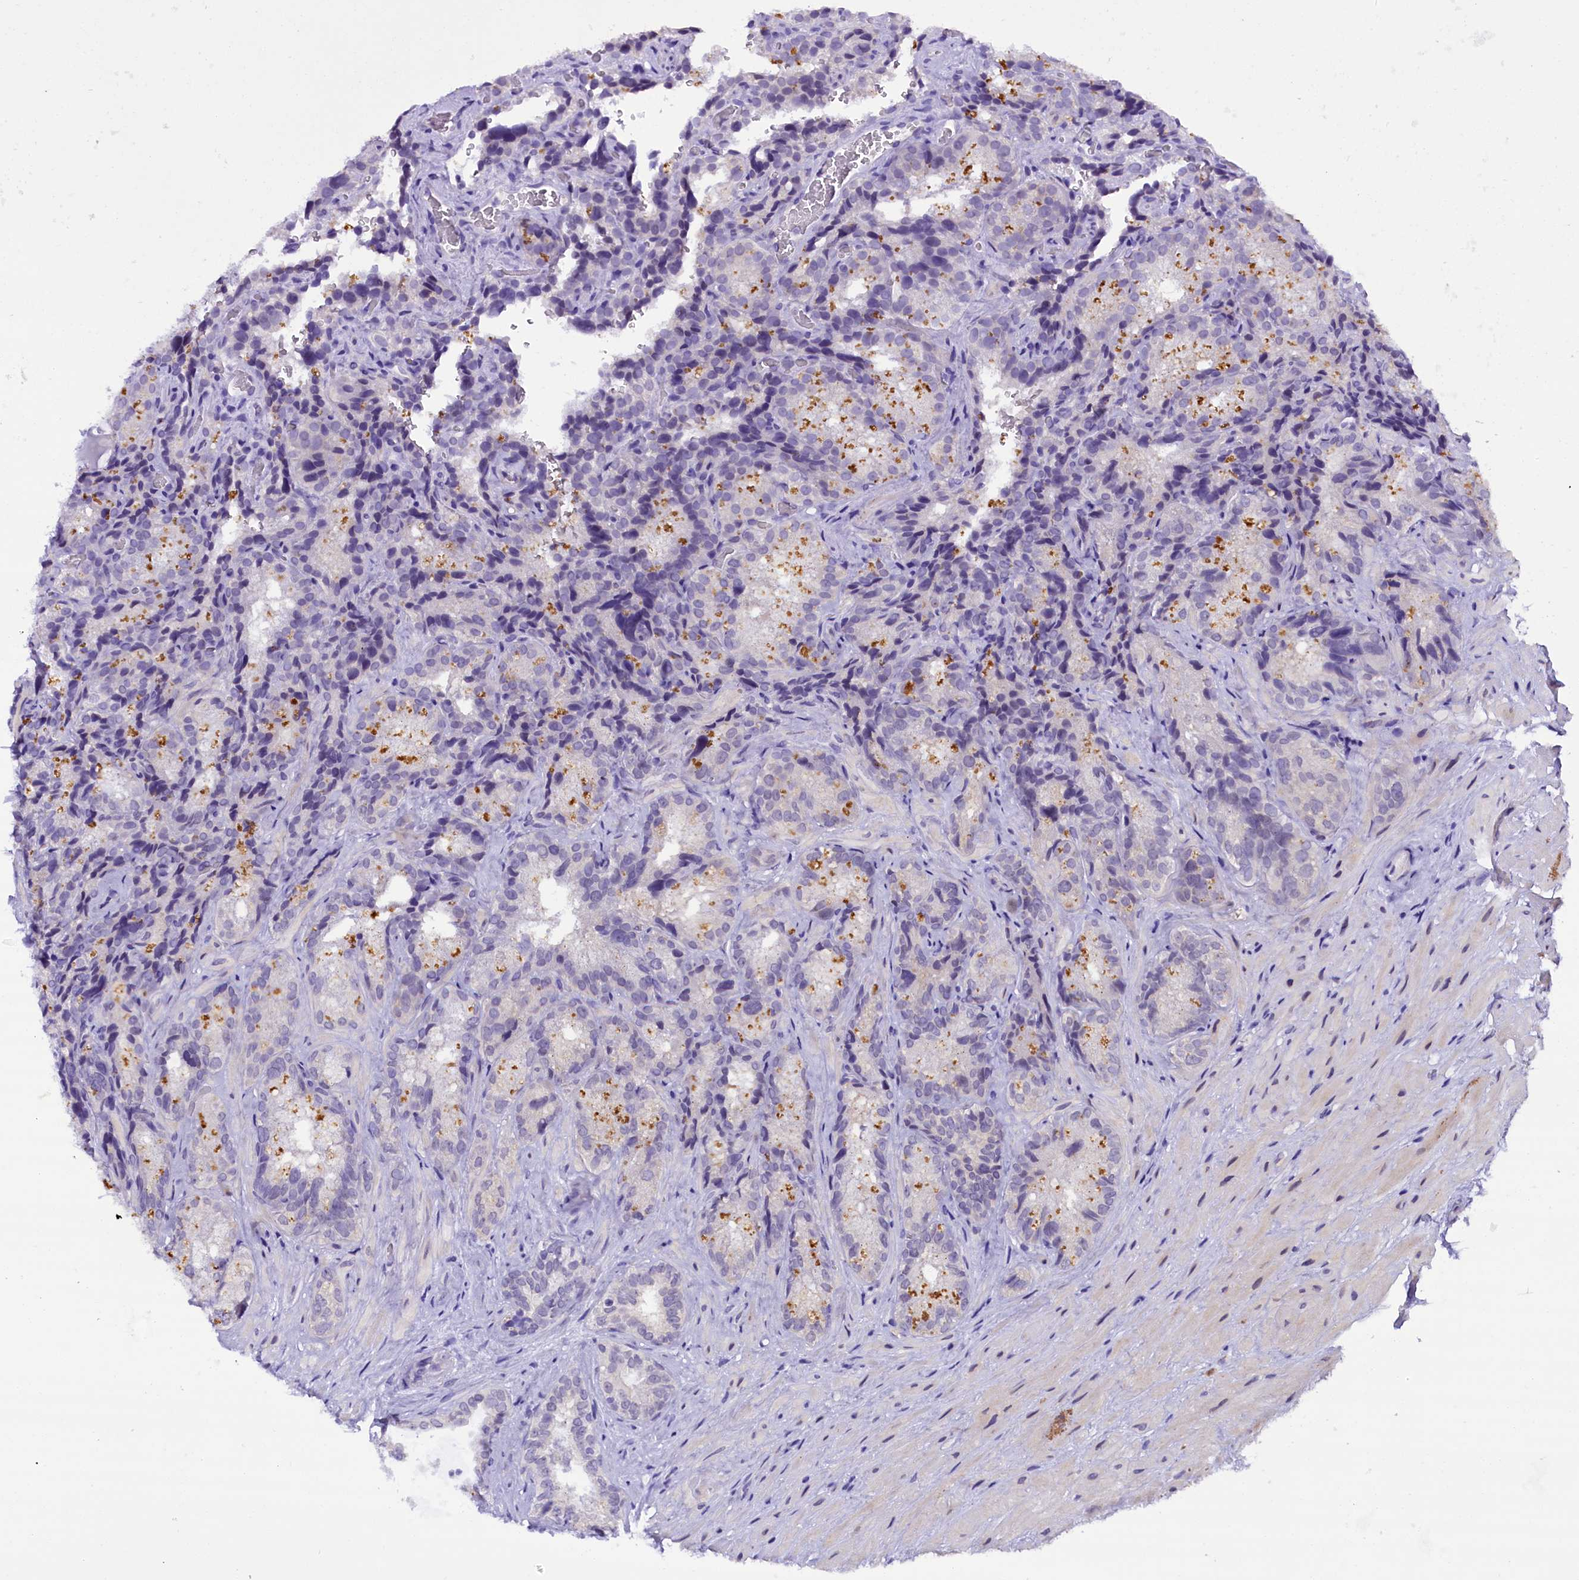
{"staining": {"intensity": "weak", "quantity": "<25%", "location": "cytoplasmic/membranous"}, "tissue": "seminal vesicle", "cell_type": "Glandular cells", "image_type": "normal", "snomed": [{"axis": "morphology", "description": "Normal tissue, NOS"}, {"axis": "topography", "description": "Seminal veicle"}], "caption": "Seminal vesicle was stained to show a protein in brown. There is no significant positivity in glandular cells. (Stains: DAB immunohistochemistry (IHC) with hematoxylin counter stain, Microscopy: brightfield microscopy at high magnification).", "gene": "IQCN", "patient": {"sex": "male", "age": 58}}